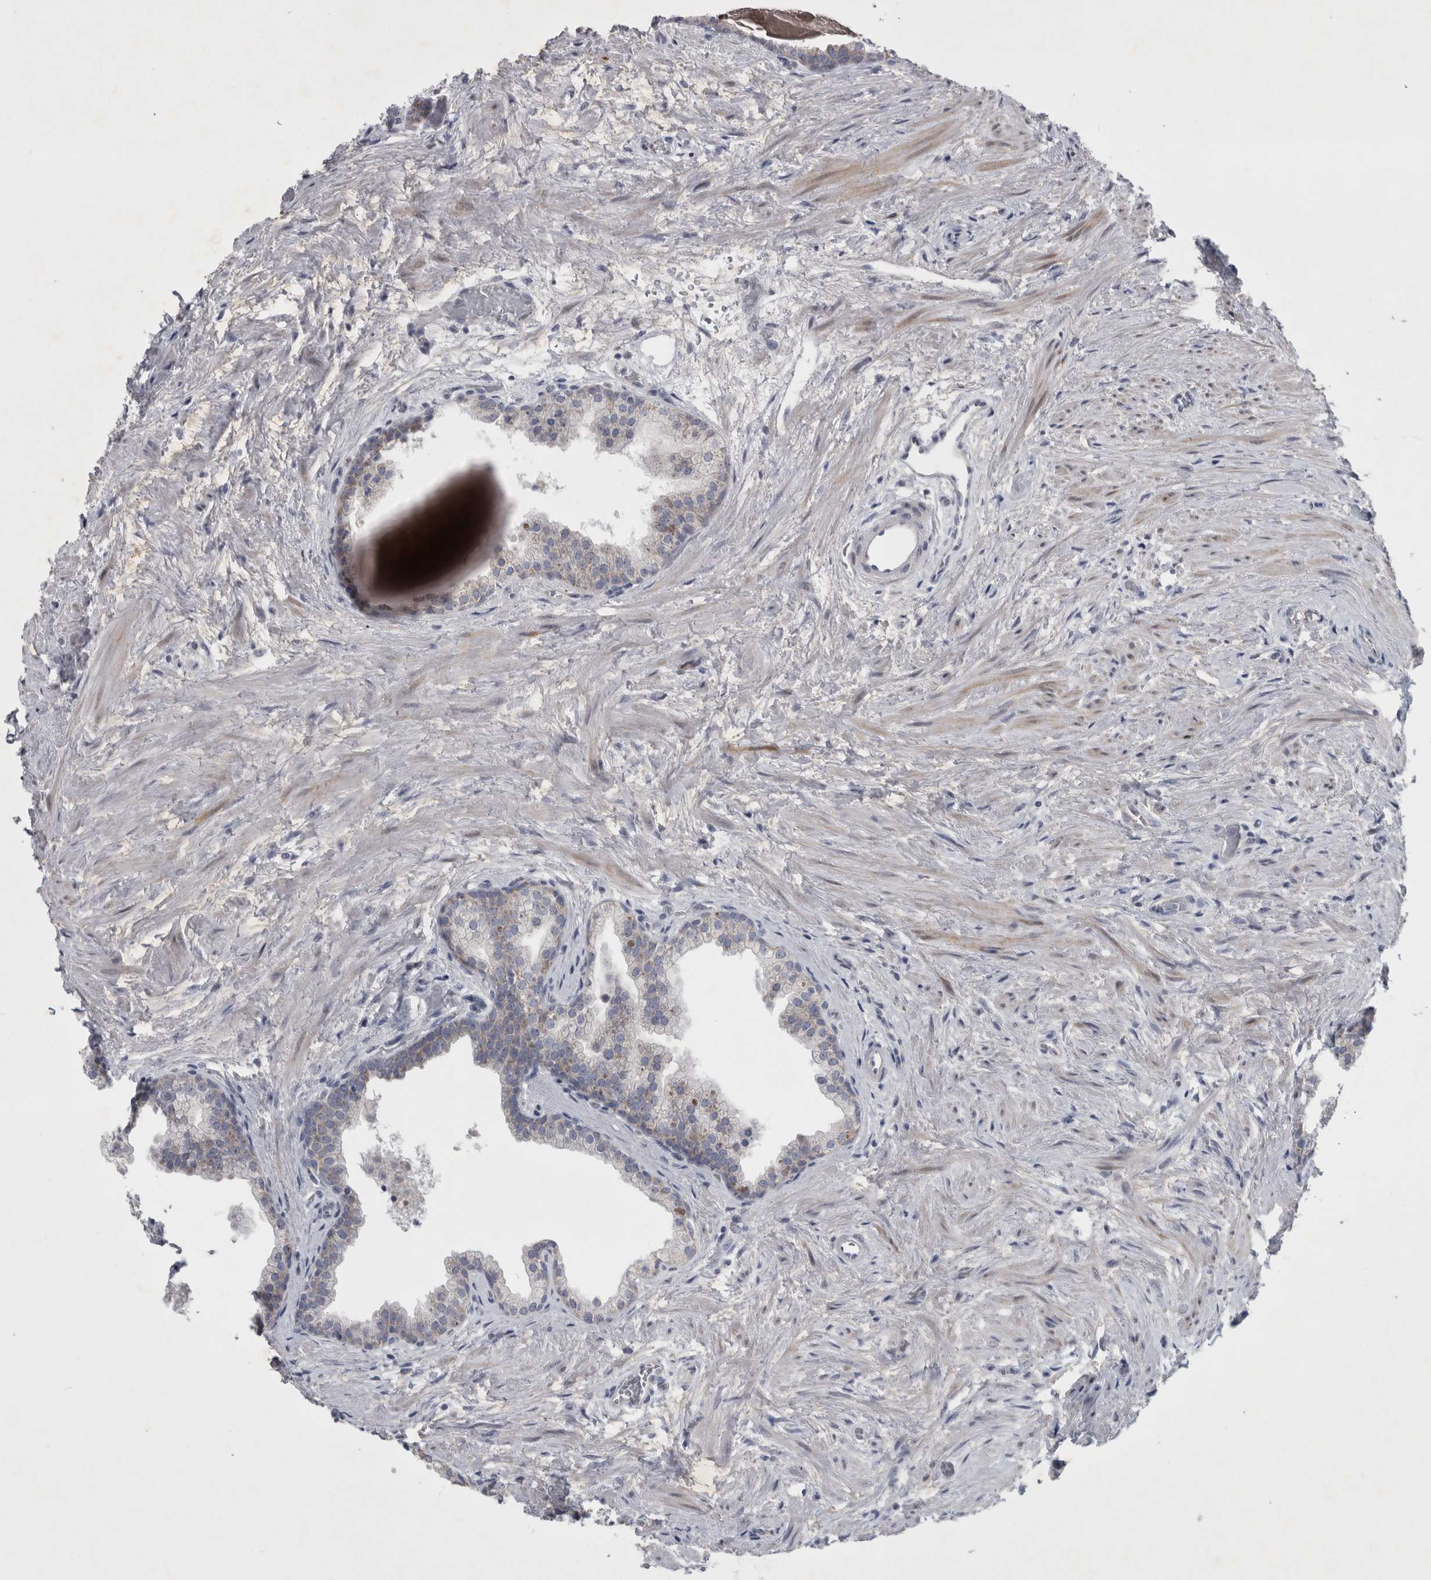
{"staining": {"intensity": "moderate", "quantity": "25%-75%", "location": "cytoplasmic/membranous"}, "tissue": "prostate", "cell_type": "Glandular cells", "image_type": "normal", "snomed": [{"axis": "morphology", "description": "Normal tissue, NOS"}, {"axis": "topography", "description": "Prostate"}], "caption": "A brown stain shows moderate cytoplasmic/membranous positivity of a protein in glandular cells of benign human prostate. (IHC, brightfield microscopy, high magnification).", "gene": "FXYD7", "patient": {"sex": "male", "age": 48}}